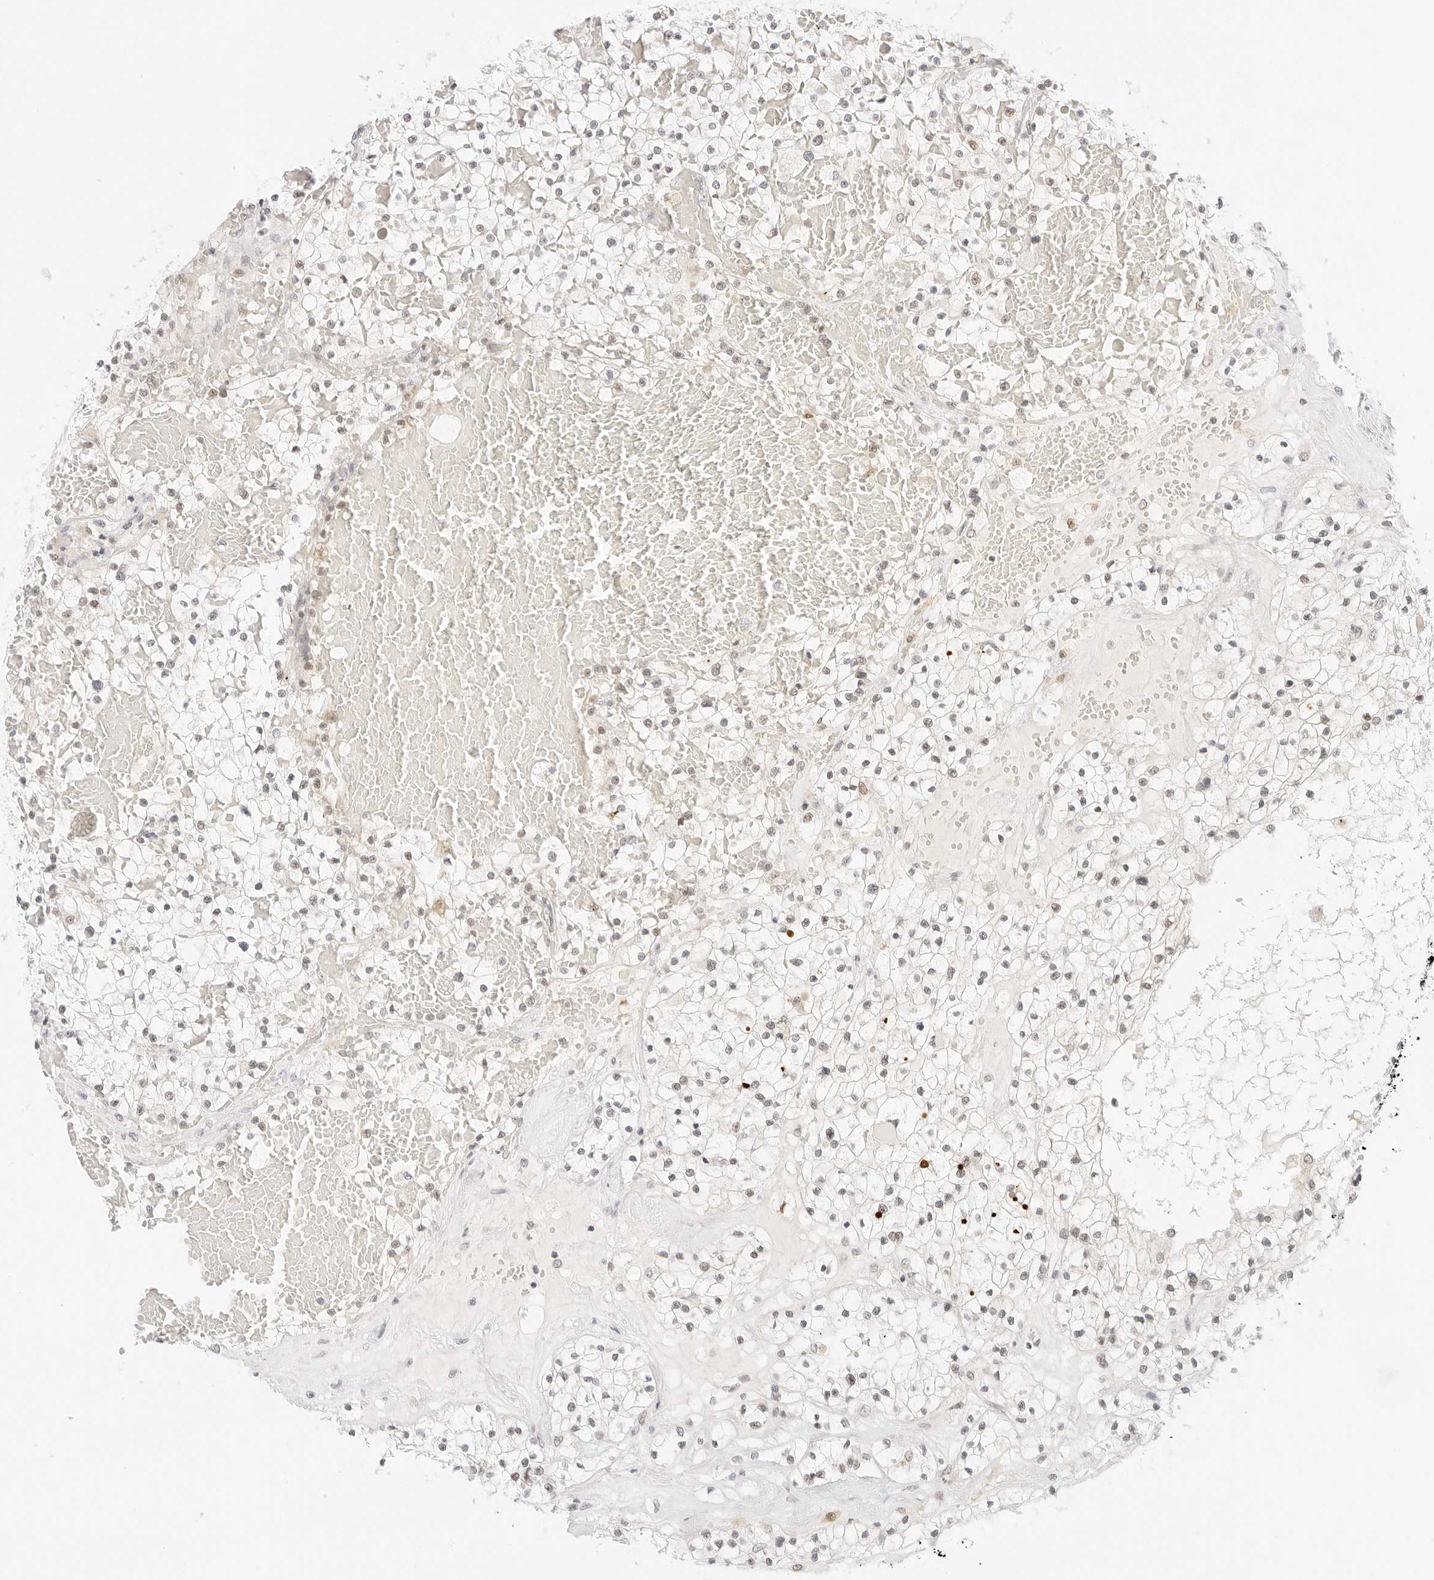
{"staining": {"intensity": "negative", "quantity": "none", "location": "none"}, "tissue": "renal cancer", "cell_type": "Tumor cells", "image_type": "cancer", "snomed": [{"axis": "morphology", "description": "Normal tissue, NOS"}, {"axis": "morphology", "description": "Adenocarcinoma, NOS"}, {"axis": "topography", "description": "Kidney"}], "caption": "Immunohistochemistry (IHC) image of human renal cancer stained for a protein (brown), which shows no positivity in tumor cells.", "gene": "POLR3C", "patient": {"sex": "male", "age": 68}}